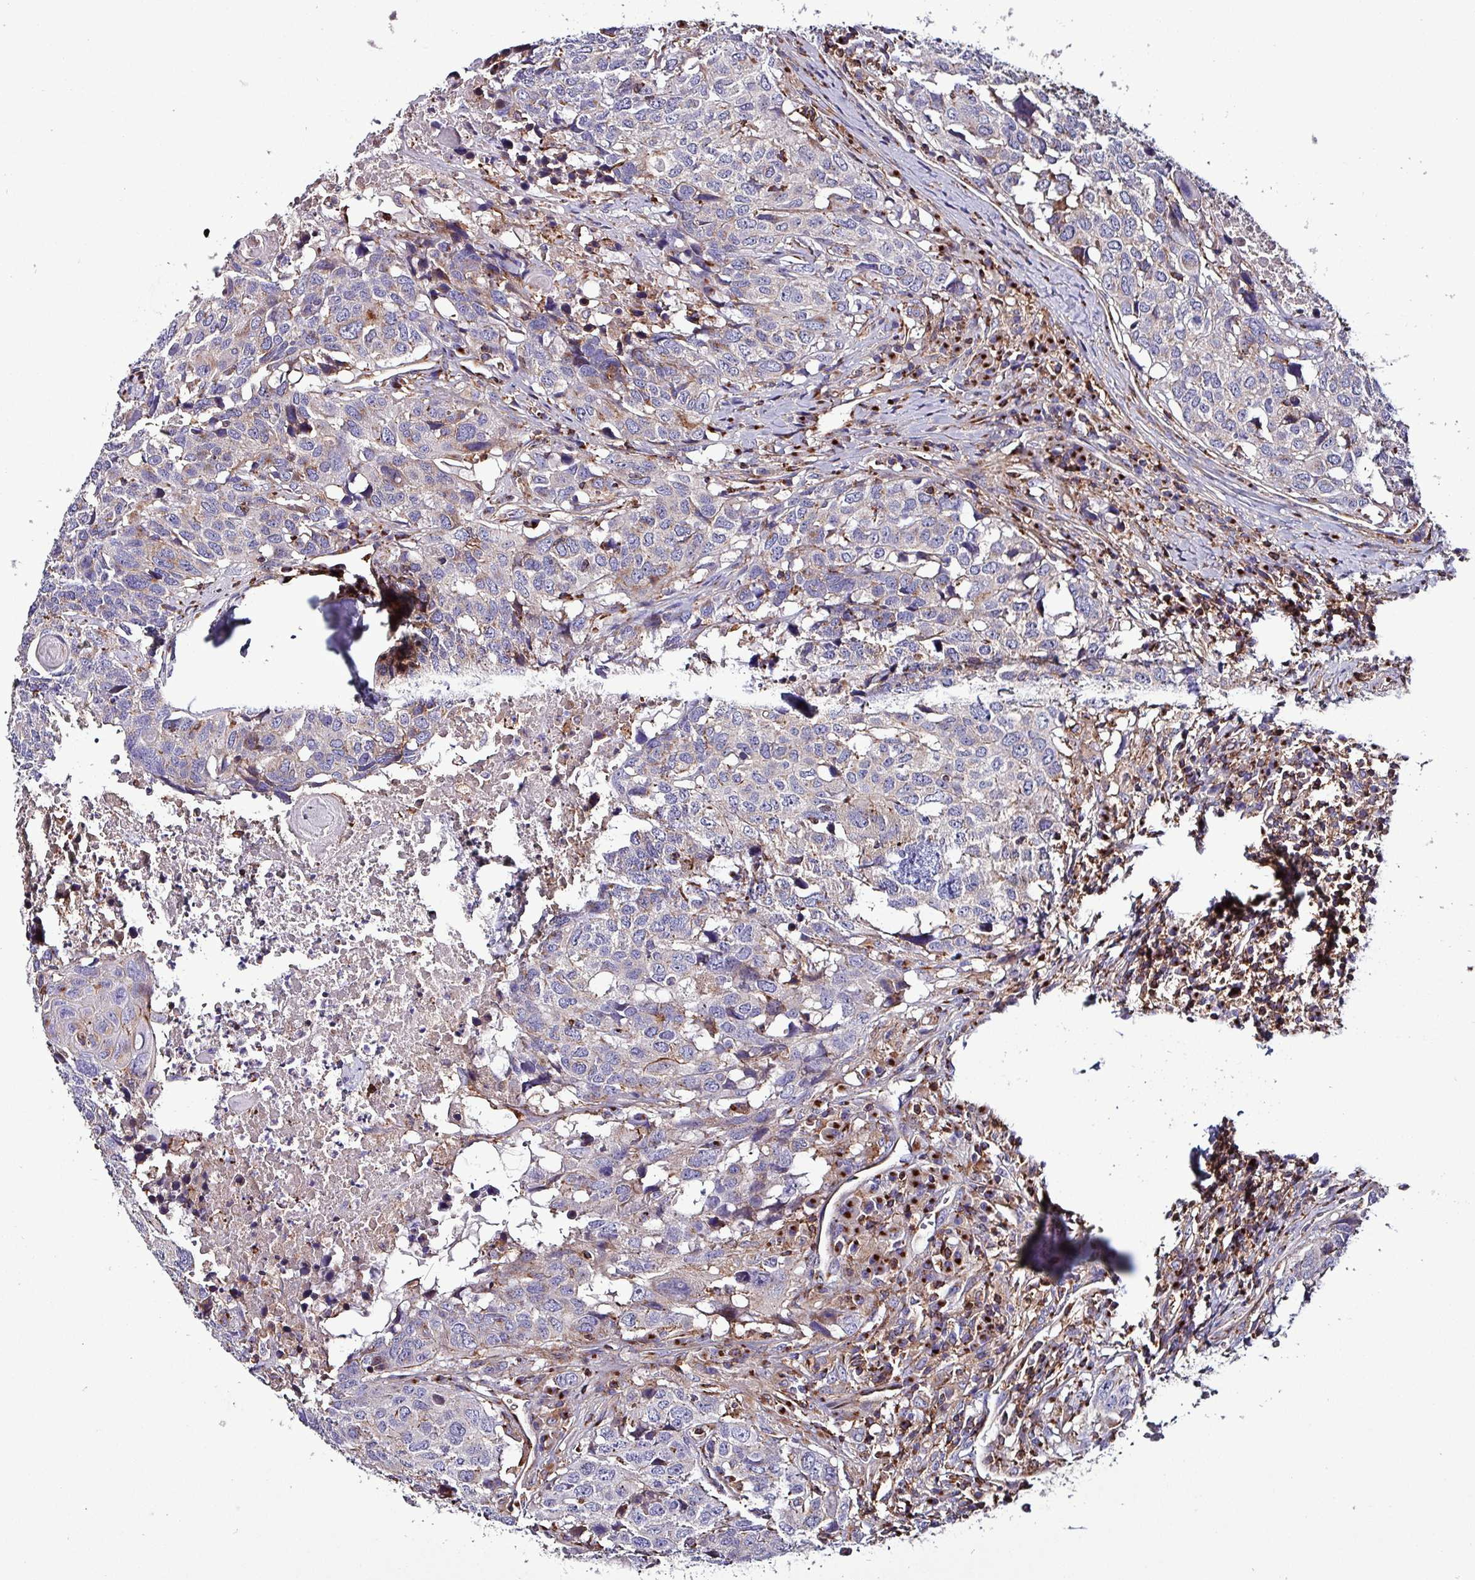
{"staining": {"intensity": "negative", "quantity": "none", "location": "none"}, "tissue": "head and neck cancer", "cell_type": "Tumor cells", "image_type": "cancer", "snomed": [{"axis": "morphology", "description": "Normal tissue, NOS"}, {"axis": "morphology", "description": "Squamous cell carcinoma, NOS"}, {"axis": "topography", "description": "Skeletal muscle"}, {"axis": "topography", "description": "Vascular tissue"}, {"axis": "topography", "description": "Peripheral nerve tissue"}, {"axis": "topography", "description": "Head-Neck"}], "caption": "DAB (3,3'-diaminobenzidine) immunohistochemical staining of human squamous cell carcinoma (head and neck) reveals no significant expression in tumor cells.", "gene": "VAMP4", "patient": {"sex": "male", "age": 66}}